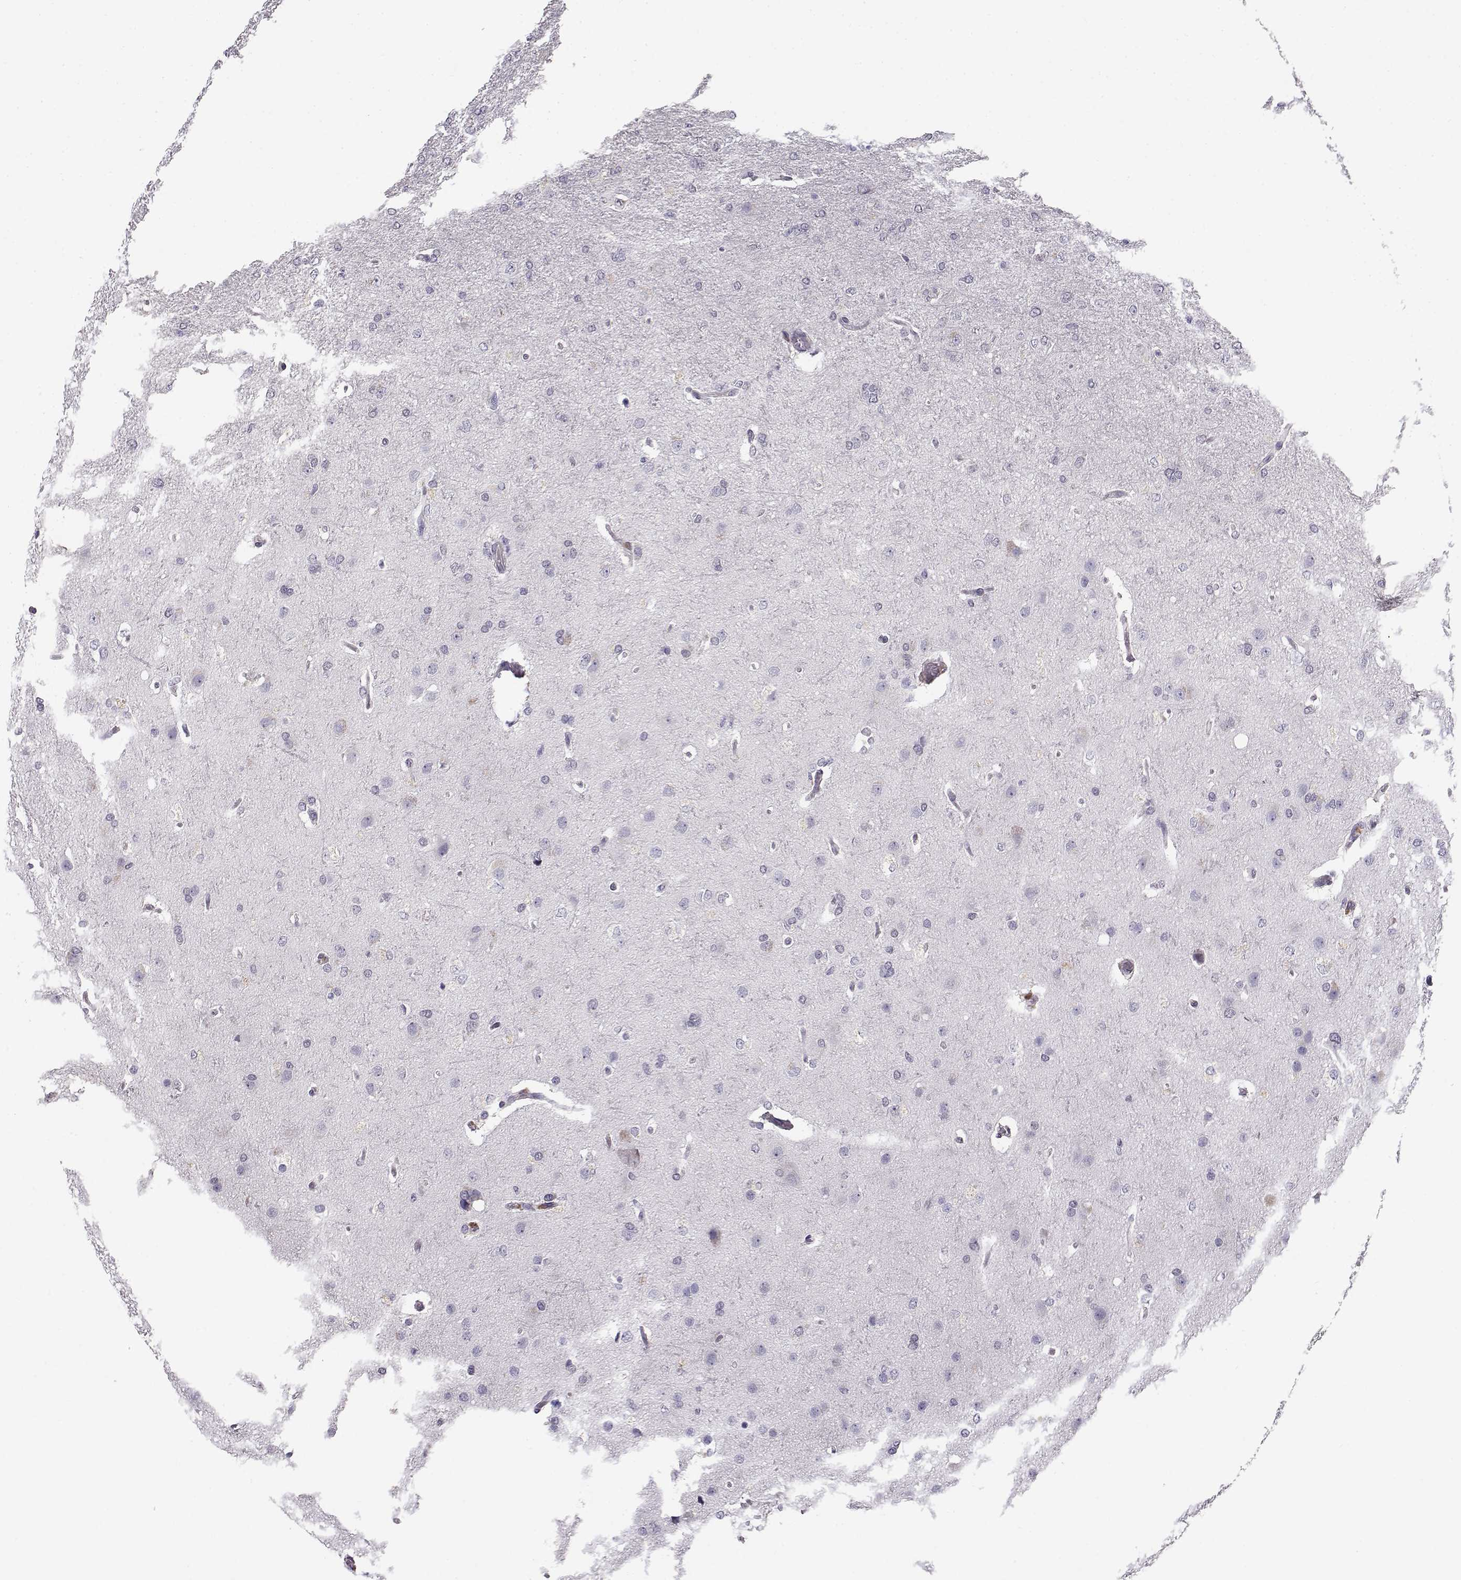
{"staining": {"intensity": "negative", "quantity": "none", "location": "none"}, "tissue": "glioma", "cell_type": "Tumor cells", "image_type": "cancer", "snomed": [{"axis": "morphology", "description": "Glioma, malignant, High grade"}, {"axis": "topography", "description": "Brain"}], "caption": "An image of human malignant high-grade glioma is negative for staining in tumor cells. (DAB (3,3'-diaminobenzidine) immunohistochemistry with hematoxylin counter stain).", "gene": "C16orf86", "patient": {"sex": "male", "age": 68}}